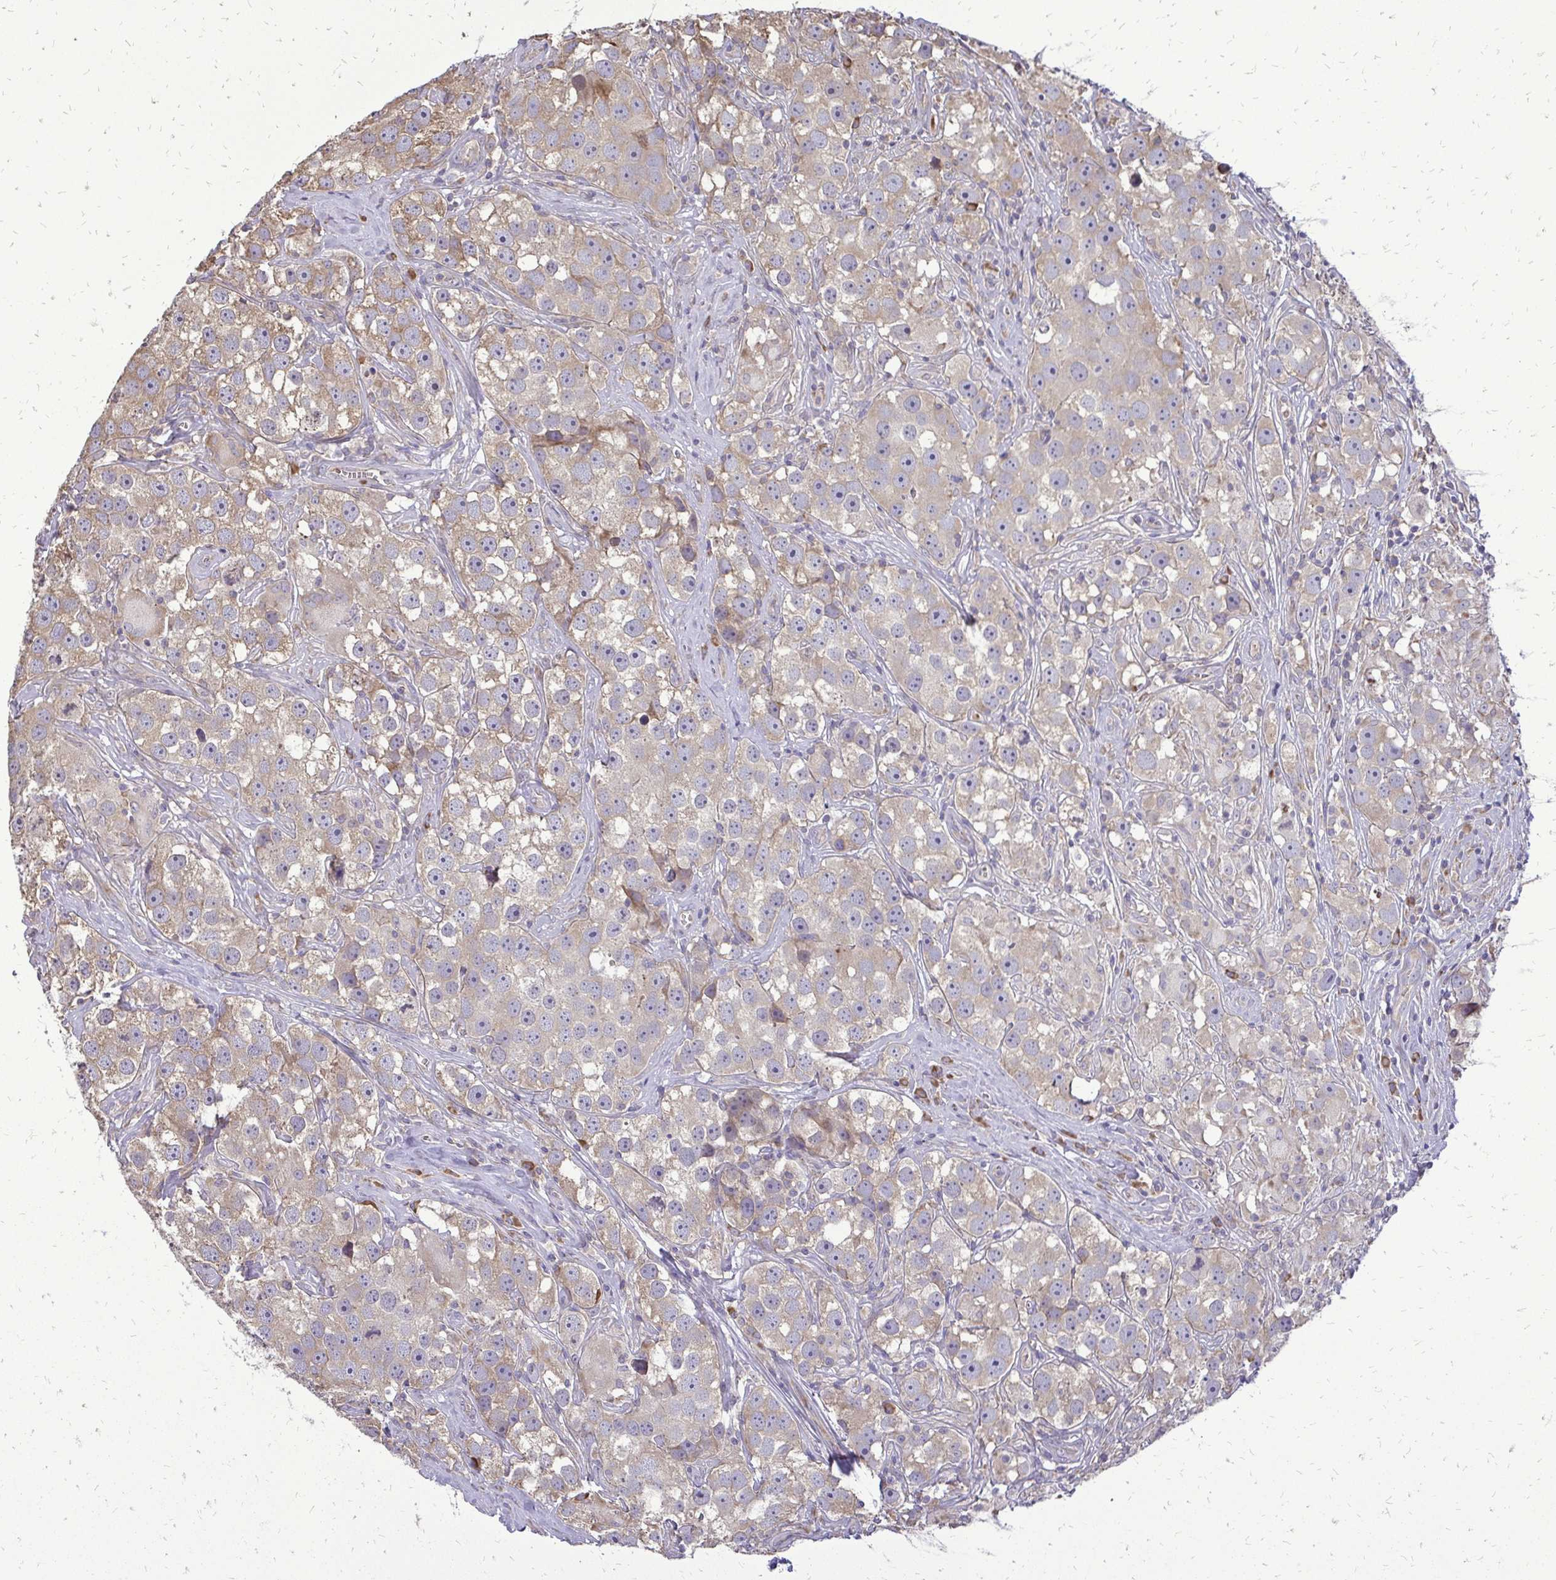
{"staining": {"intensity": "moderate", "quantity": ">75%", "location": "cytoplasmic/membranous"}, "tissue": "testis cancer", "cell_type": "Tumor cells", "image_type": "cancer", "snomed": [{"axis": "morphology", "description": "Seminoma, NOS"}, {"axis": "topography", "description": "Testis"}], "caption": "The image demonstrates immunohistochemical staining of seminoma (testis). There is moderate cytoplasmic/membranous positivity is identified in about >75% of tumor cells. Using DAB (3,3'-diaminobenzidine) (brown) and hematoxylin (blue) stains, captured at high magnification using brightfield microscopy.", "gene": "RPS3", "patient": {"sex": "male", "age": 49}}